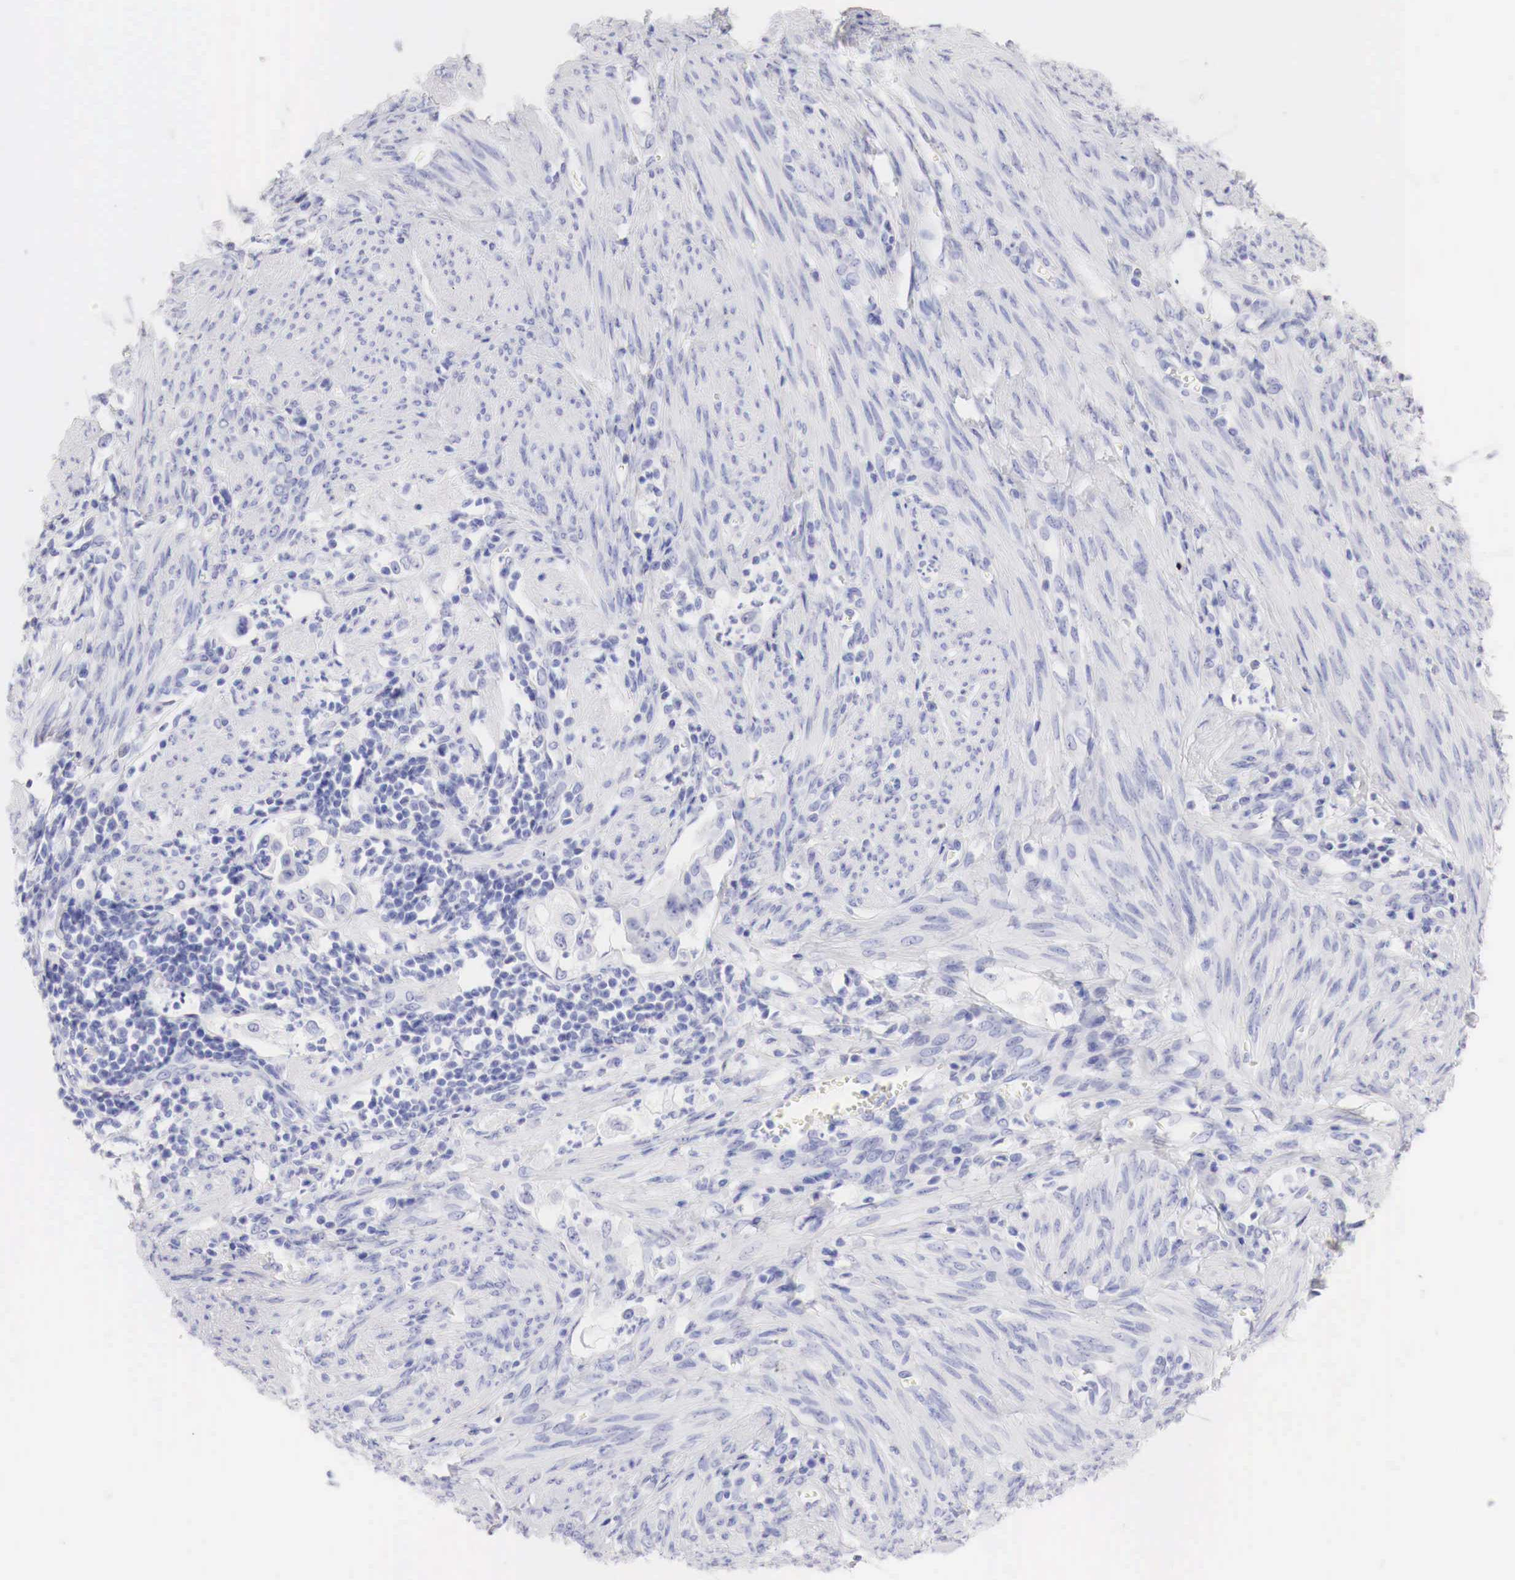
{"staining": {"intensity": "negative", "quantity": "none", "location": "none"}, "tissue": "endometrial cancer", "cell_type": "Tumor cells", "image_type": "cancer", "snomed": [{"axis": "morphology", "description": "Adenocarcinoma, NOS"}, {"axis": "topography", "description": "Endometrium"}], "caption": "The image demonstrates no staining of tumor cells in adenocarcinoma (endometrial).", "gene": "TYR", "patient": {"sex": "female", "age": 75}}